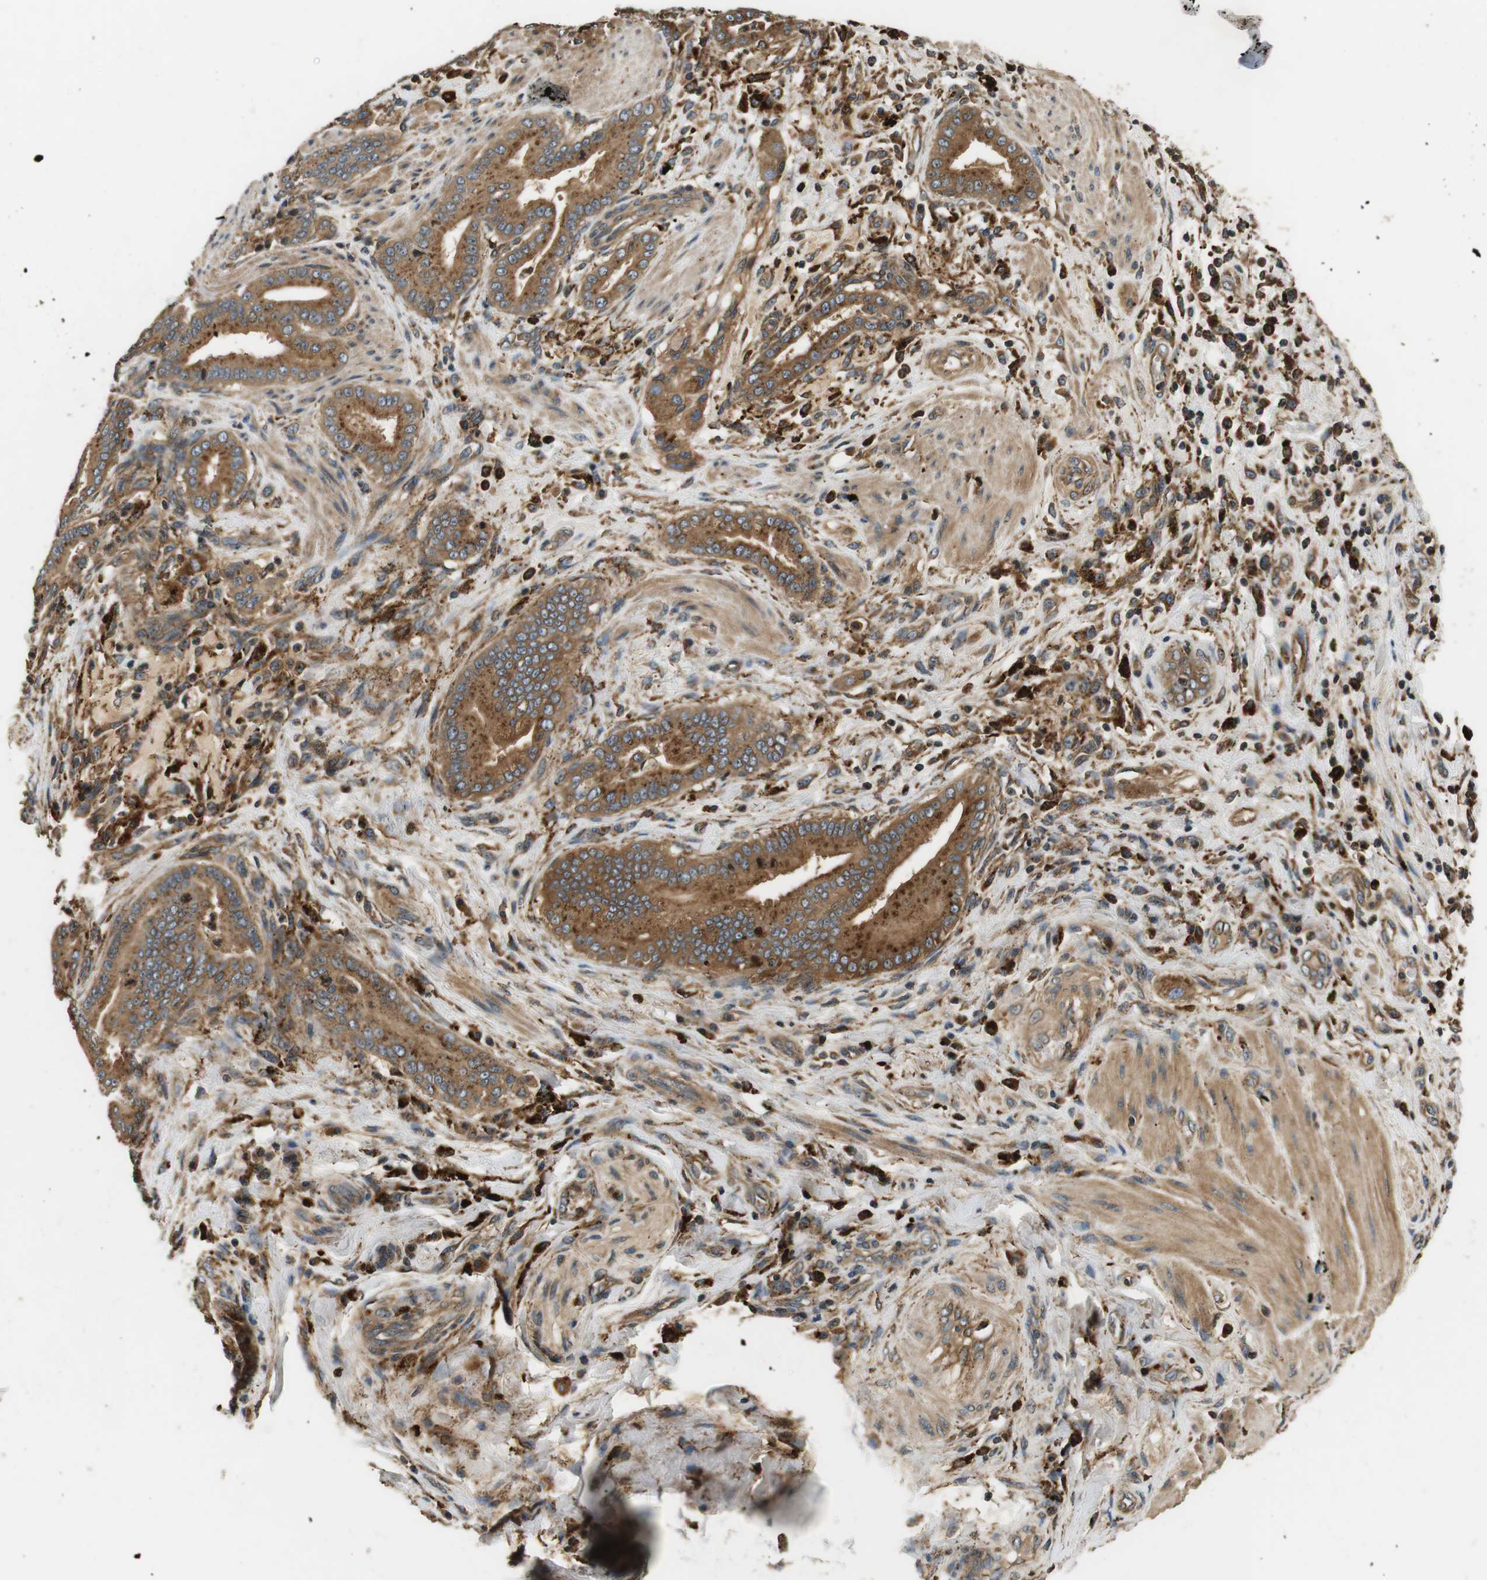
{"staining": {"intensity": "moderate", "quantity": ">75%", "location": "cytoplasmic/membranous"}, "tissue": "pancreatic cancer", "cell_type": "Tumor cells", "image_type": "cancer", "snomed": [{"axis": "morphology", "description": "Normal tissue, NOS"}, {"axis": "morphology", "description": "Adenocarcinoma, NOS"}, {"axis": "topography", "description": "Pancreas"}], "caption": "Immunohistochemical staining of human adenocarcinoma (pancreatic) displays moderate cytoplasmic/membranous protein positivity in about >75% of tumor cells.", "gene": "TXNRD1", "patient": {"sex": "male", "age": 63}}